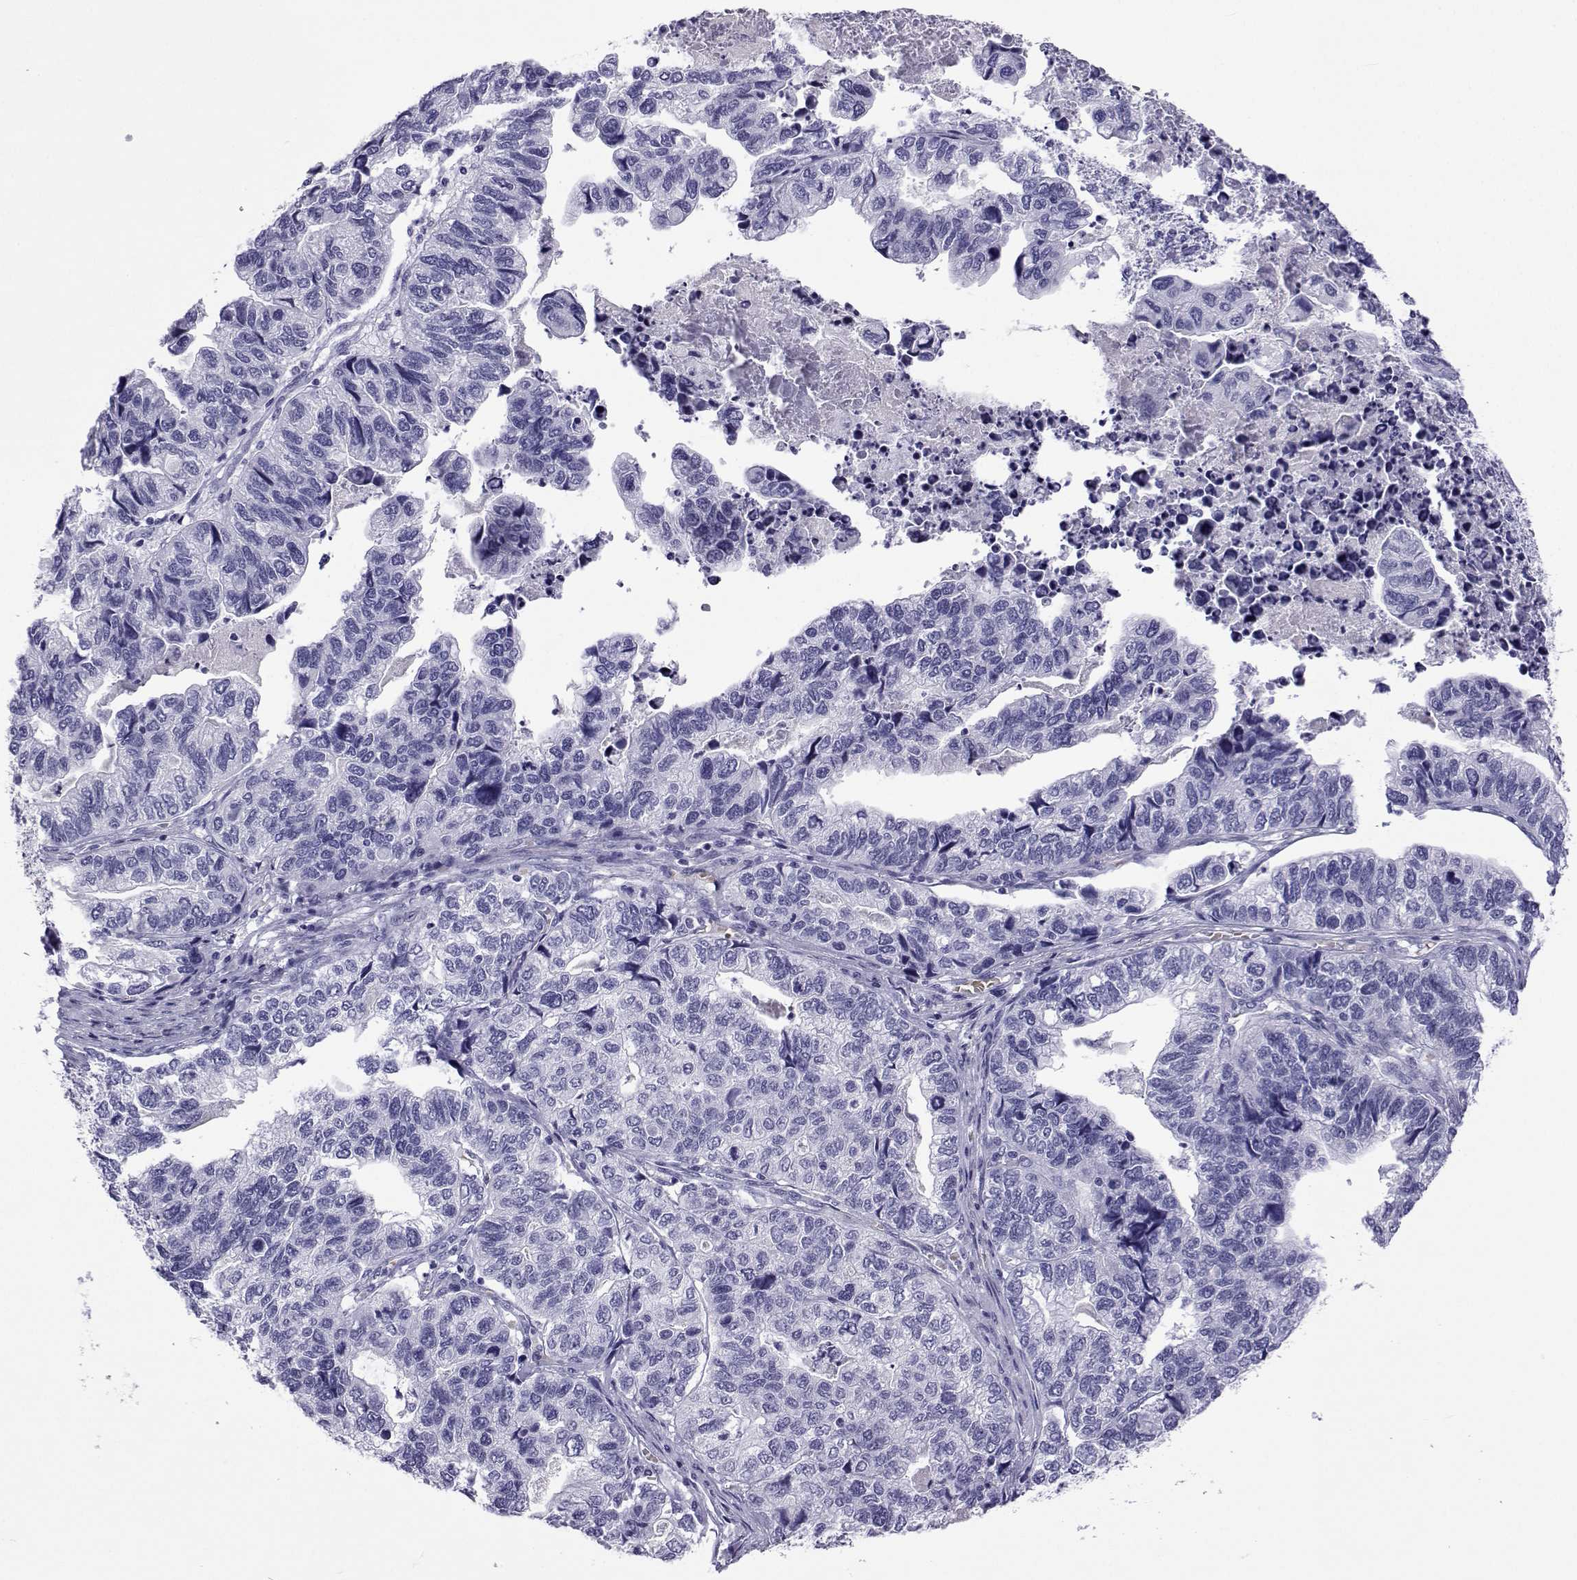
{"staining": {"intensity": "negative", "quantity": "none", "location": "none"}, "tissue": "stomach cancer", "cell_type": "Tumor cells", "image_type": "cancer", "snomed": [{"axis": "morphology", "description": "Adenocarcinoma, NOS"}, {"axis": "topography", "description": "Stomach, upper"}], "caption": "Tumor cells show no significant positivity in stomach cancer.", "gene": "ACTL7A", "patient": {"sex": "female", "age": 67}}